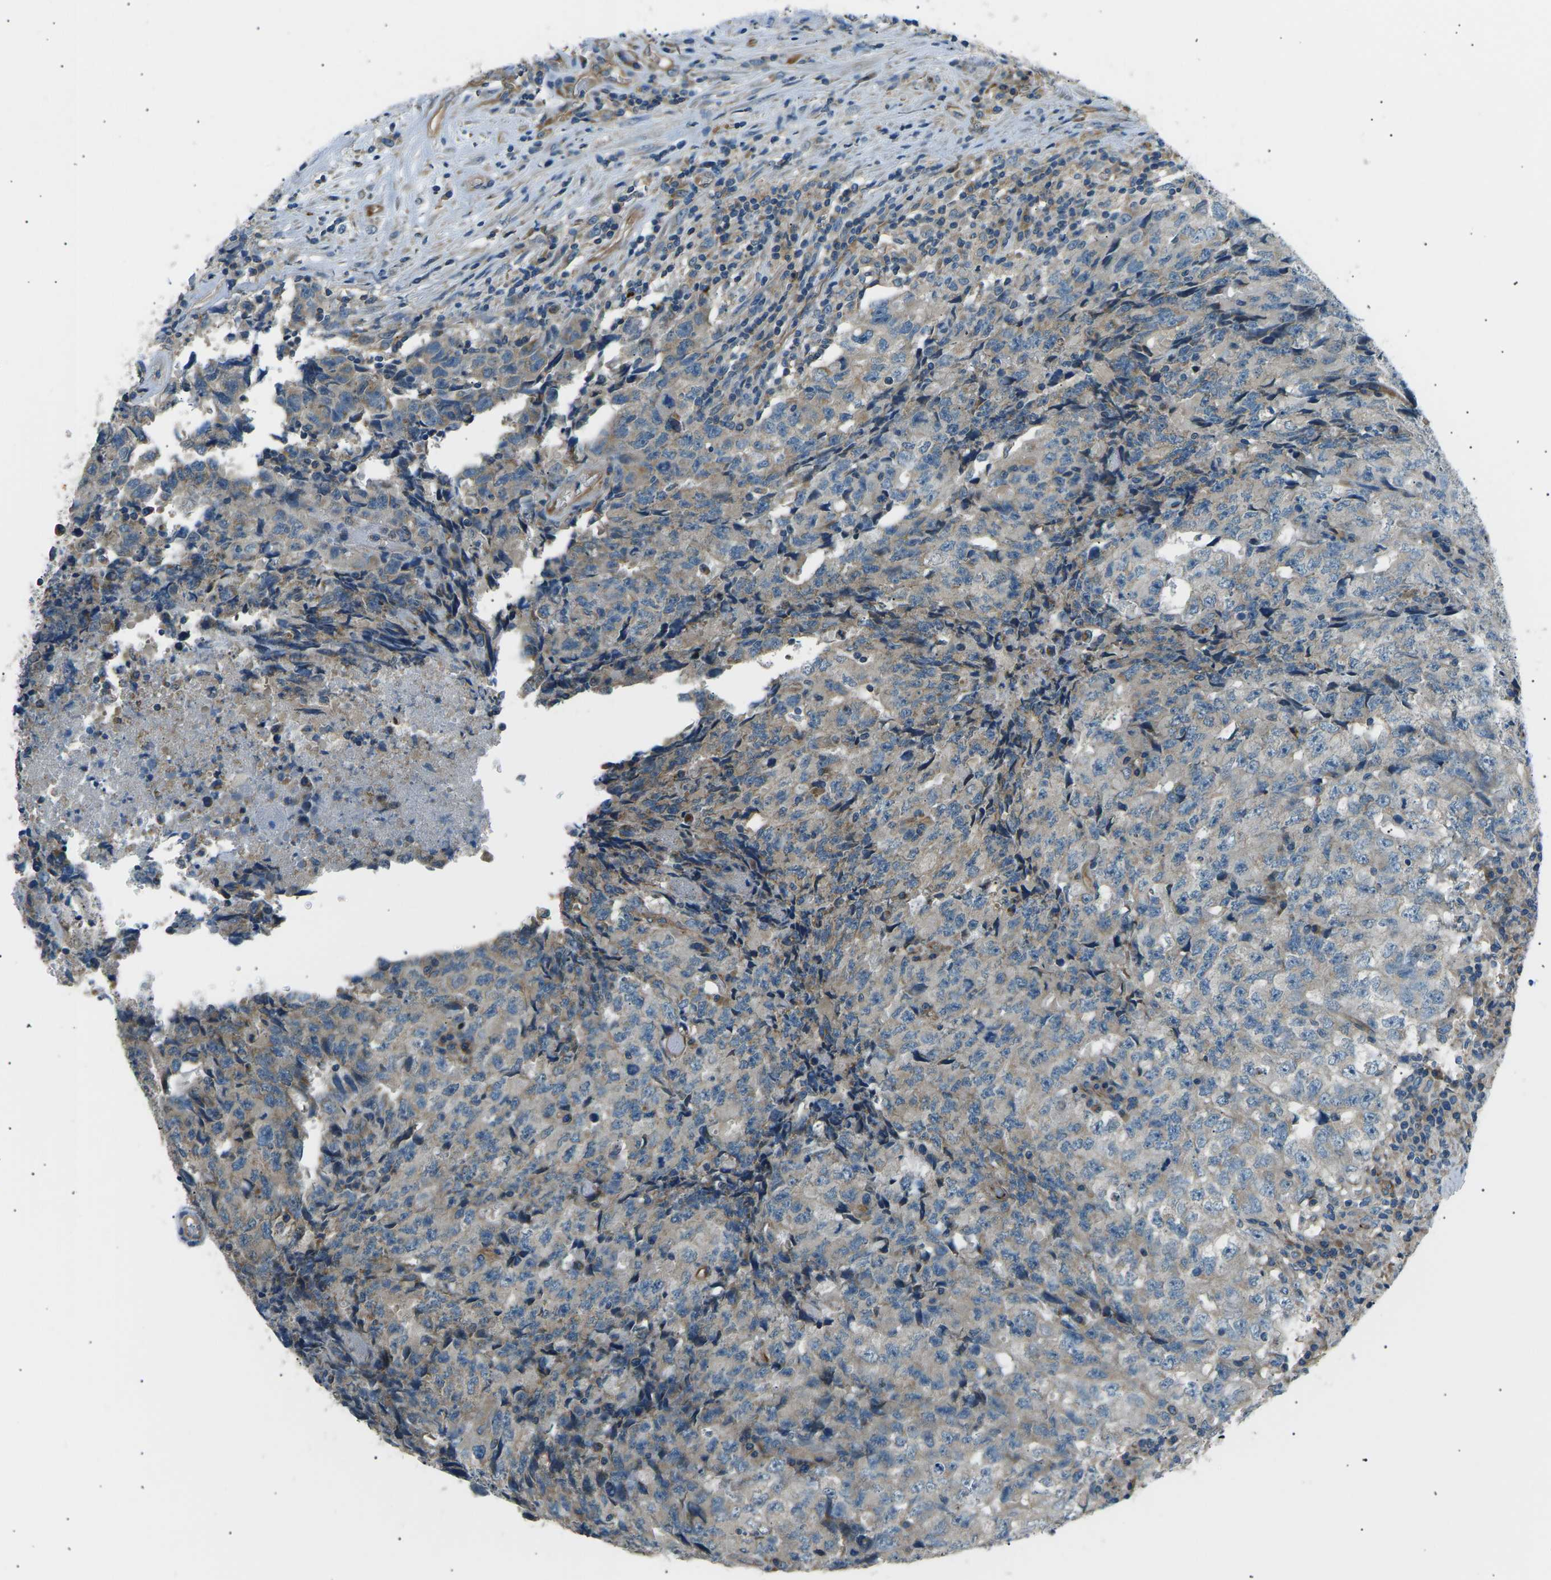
{"staining": {"intensity": "weak", "quantity": "25%-75%", "location": "cytoplasmic/membranous"}, "tissue": "testis cancer", "cell_type": "Tumor cells", "image_type": "cancer", "snomed": [{"axis": "morphology", "description": "Necrosis, NOS"}, {"axis": "morphology", "description": "Carcinoma, Embryonal, NOS"}, {"axis": "topography", "description": "Testis"}], "caption": "This is a histology image of immunohistochemistry (IHC) staining of testis cancer (embryonal carcinoma), which shows weak staining in the cytoplasmic/membranous of tumor cells.", "gene": "SLK", "patient": {"sex": "male", "age": 19}}